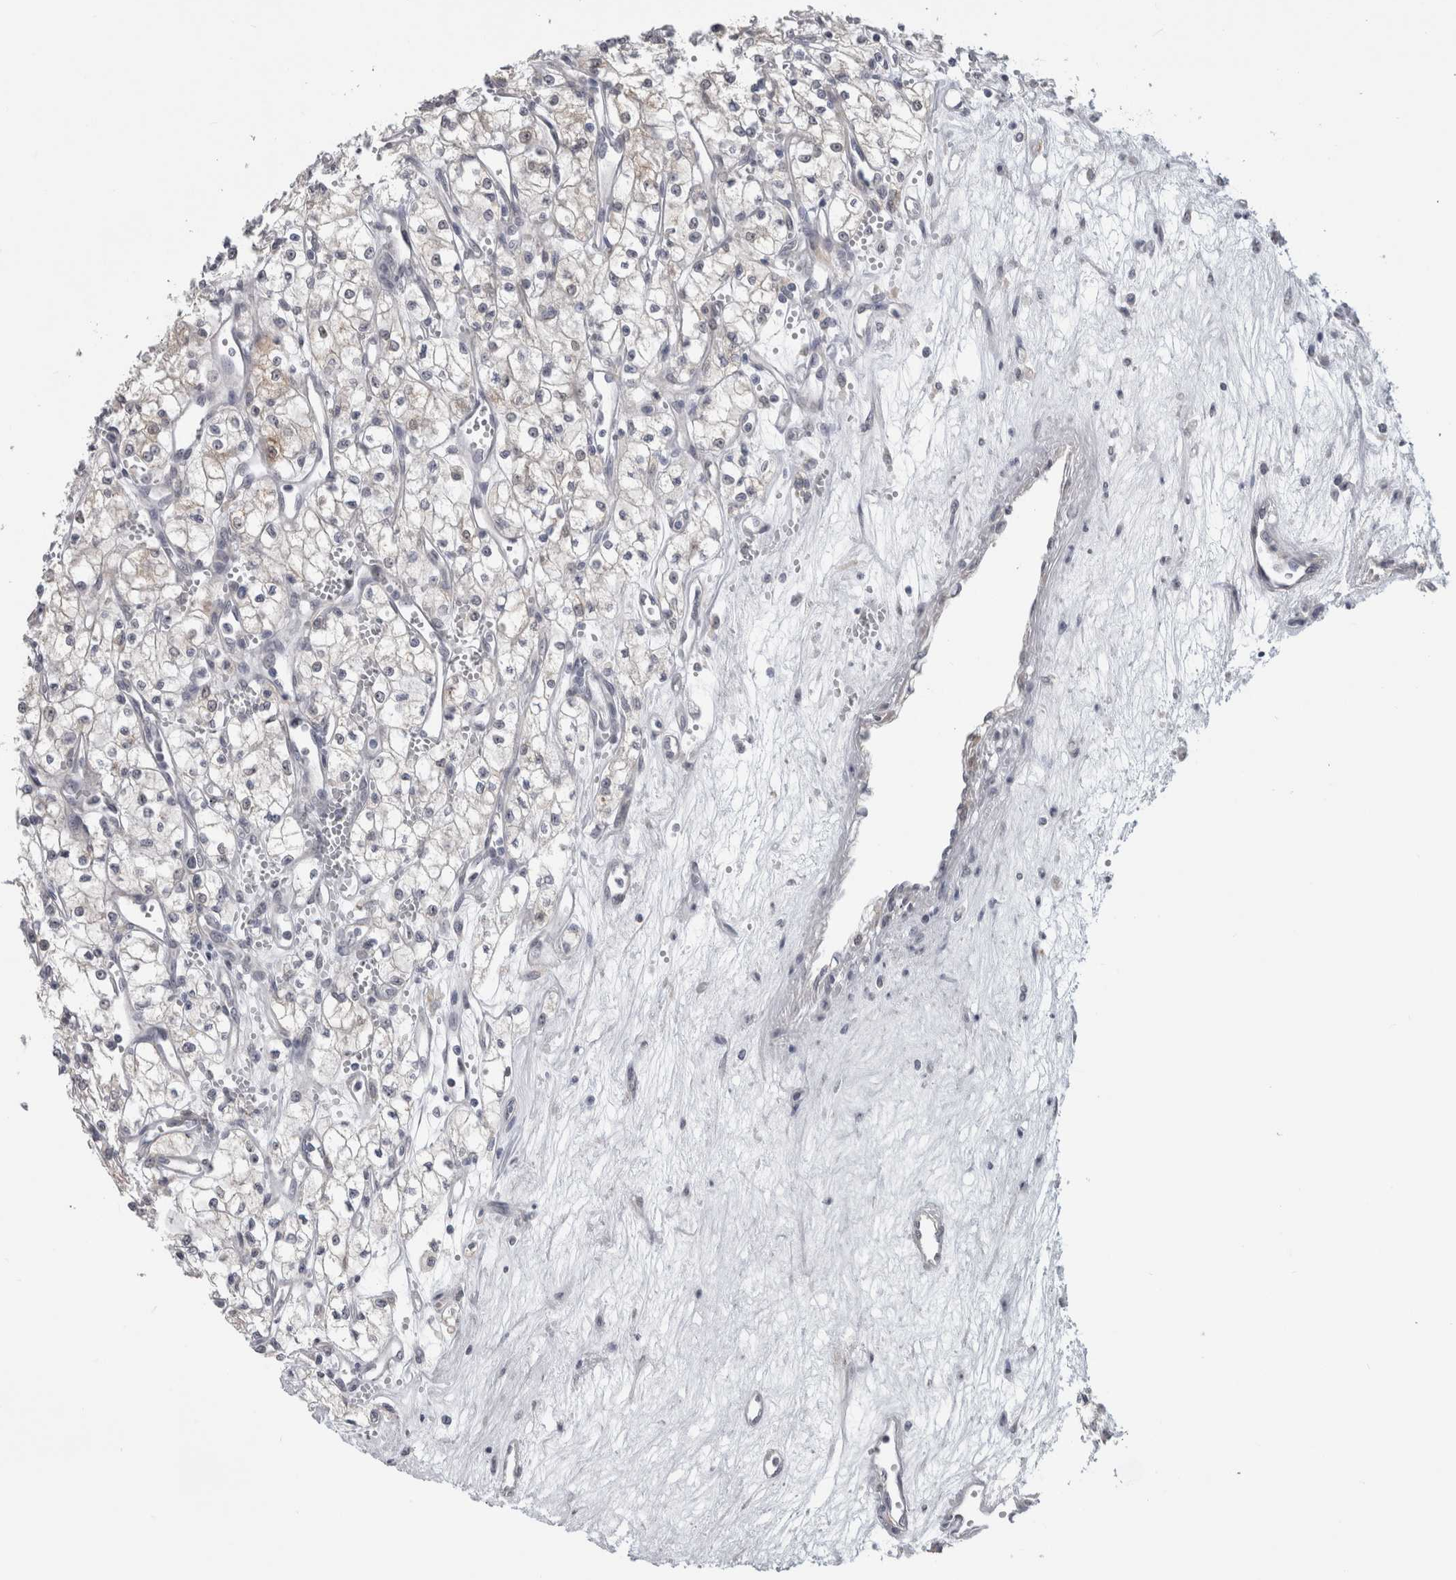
{"staining": {"intensity": "negative", "quantity": "none", "location": "none"}, "tissue": "renal cancer", "cell_type": "Tumor cells", "image_type": "cancer", "snomed": [{"axis": "morphology", "description": "Adenocarcinoma, NOS"}, {"axis": "topography", "description": "Kidney"}], "caption": "The photomicrograph shows no significant staining in tumor cells of renal cancer.", "gene": "TMEM242", "patient": {"sex": "male", "age": 59}}